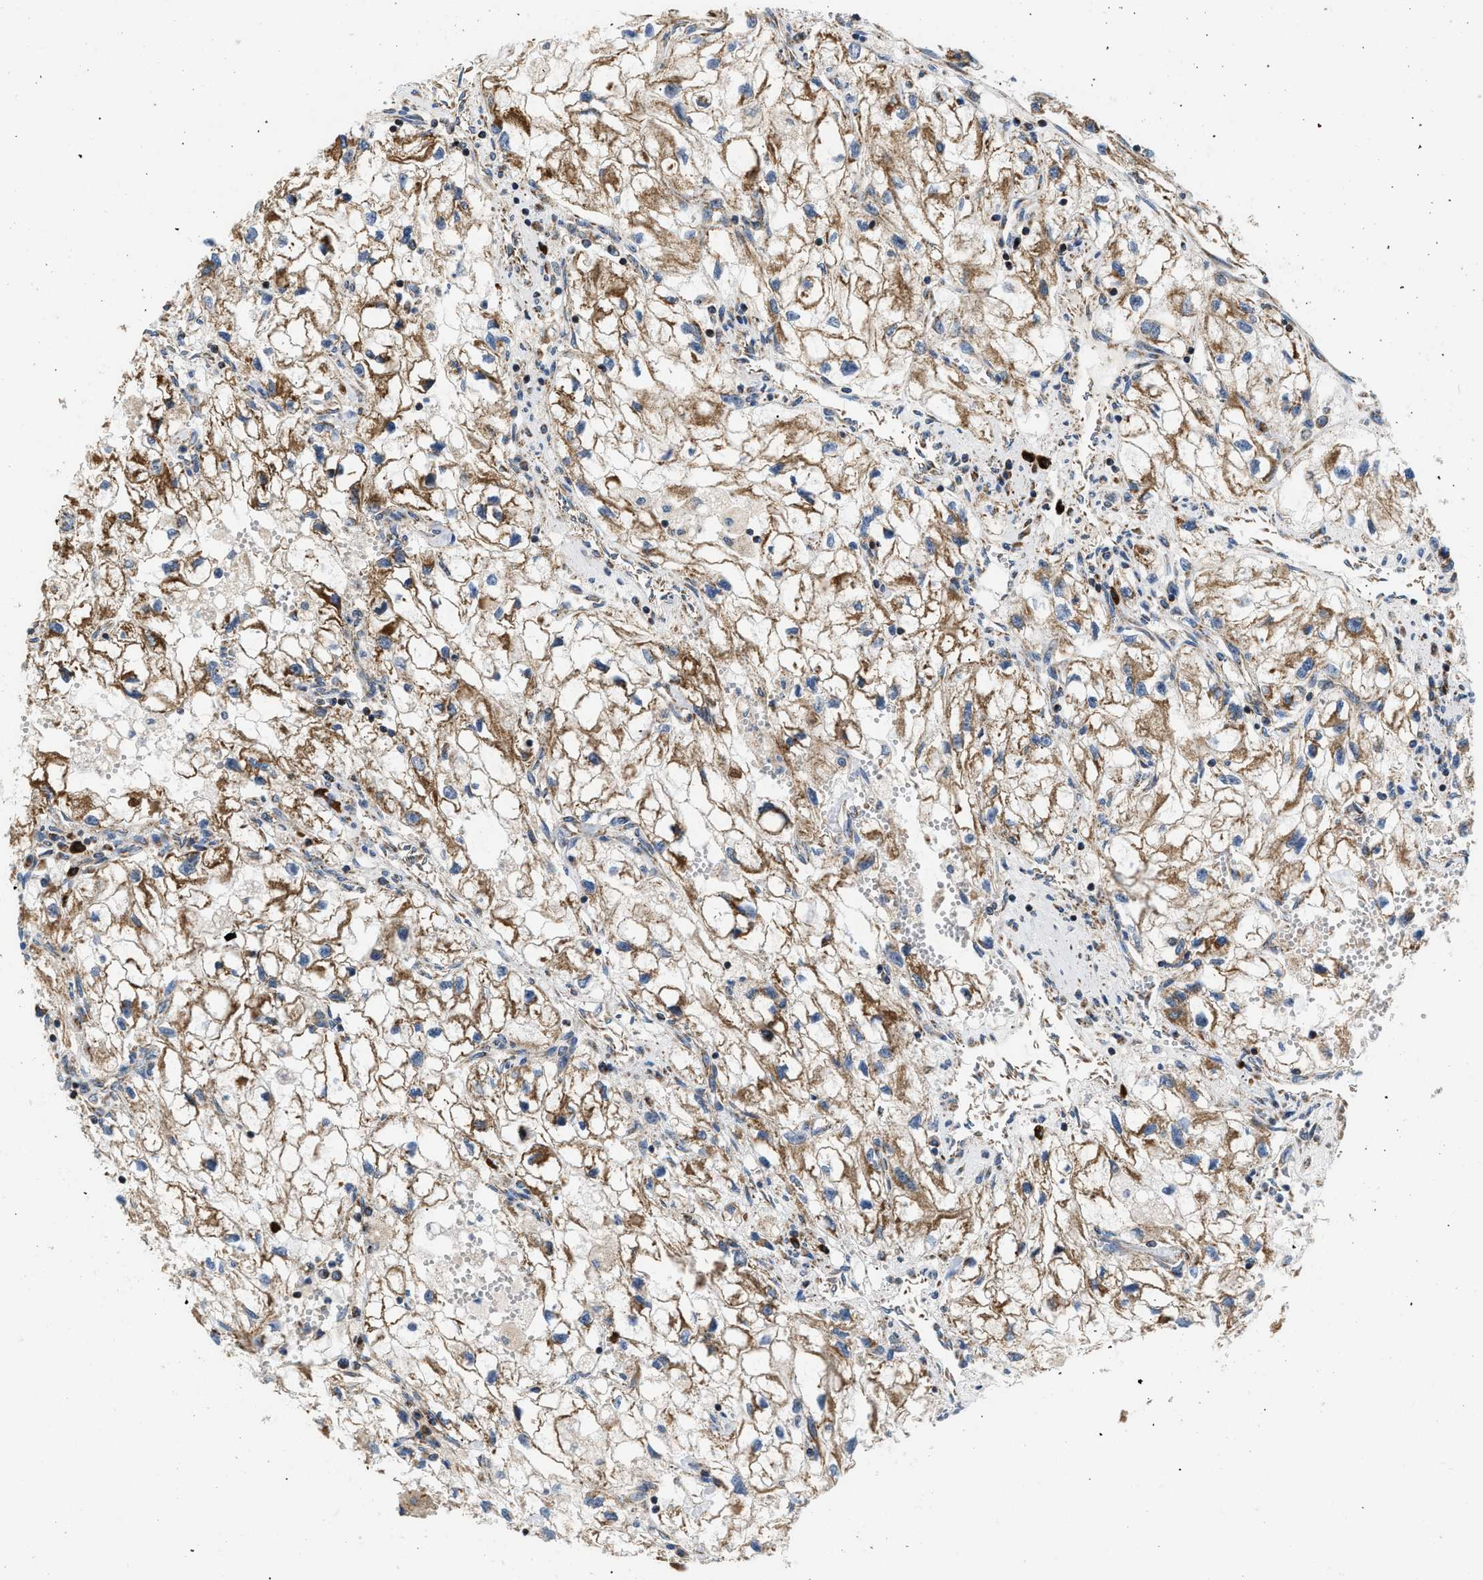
{"staining": {"intensity": "moderate", "quantity": ">75%", "location": "cytoplasmic/membranous"}, "tissue": "renal cancer", "cell_type": "Tumor cells", "image_type": "cancer", "snomed": [{"axis": "morphology", "description": "Adenocarcinoma, NOS"}, {"axis": "topography", "description": "Kidney"}], "caption": "Immunohistochemical staining of human renal cancer (adenocarcinoma) exhibits medium levels of moderate cytoplasmic/membranous staining in approximately >75% of tumor cells. The staining was performed using DAB to visualize the protein expression in brown, while the nuclei were stained in blue with hematoxylin (Magnification: 20x).", "gene": "OPTN", "patient": {"sex": "female", "age": 70}}